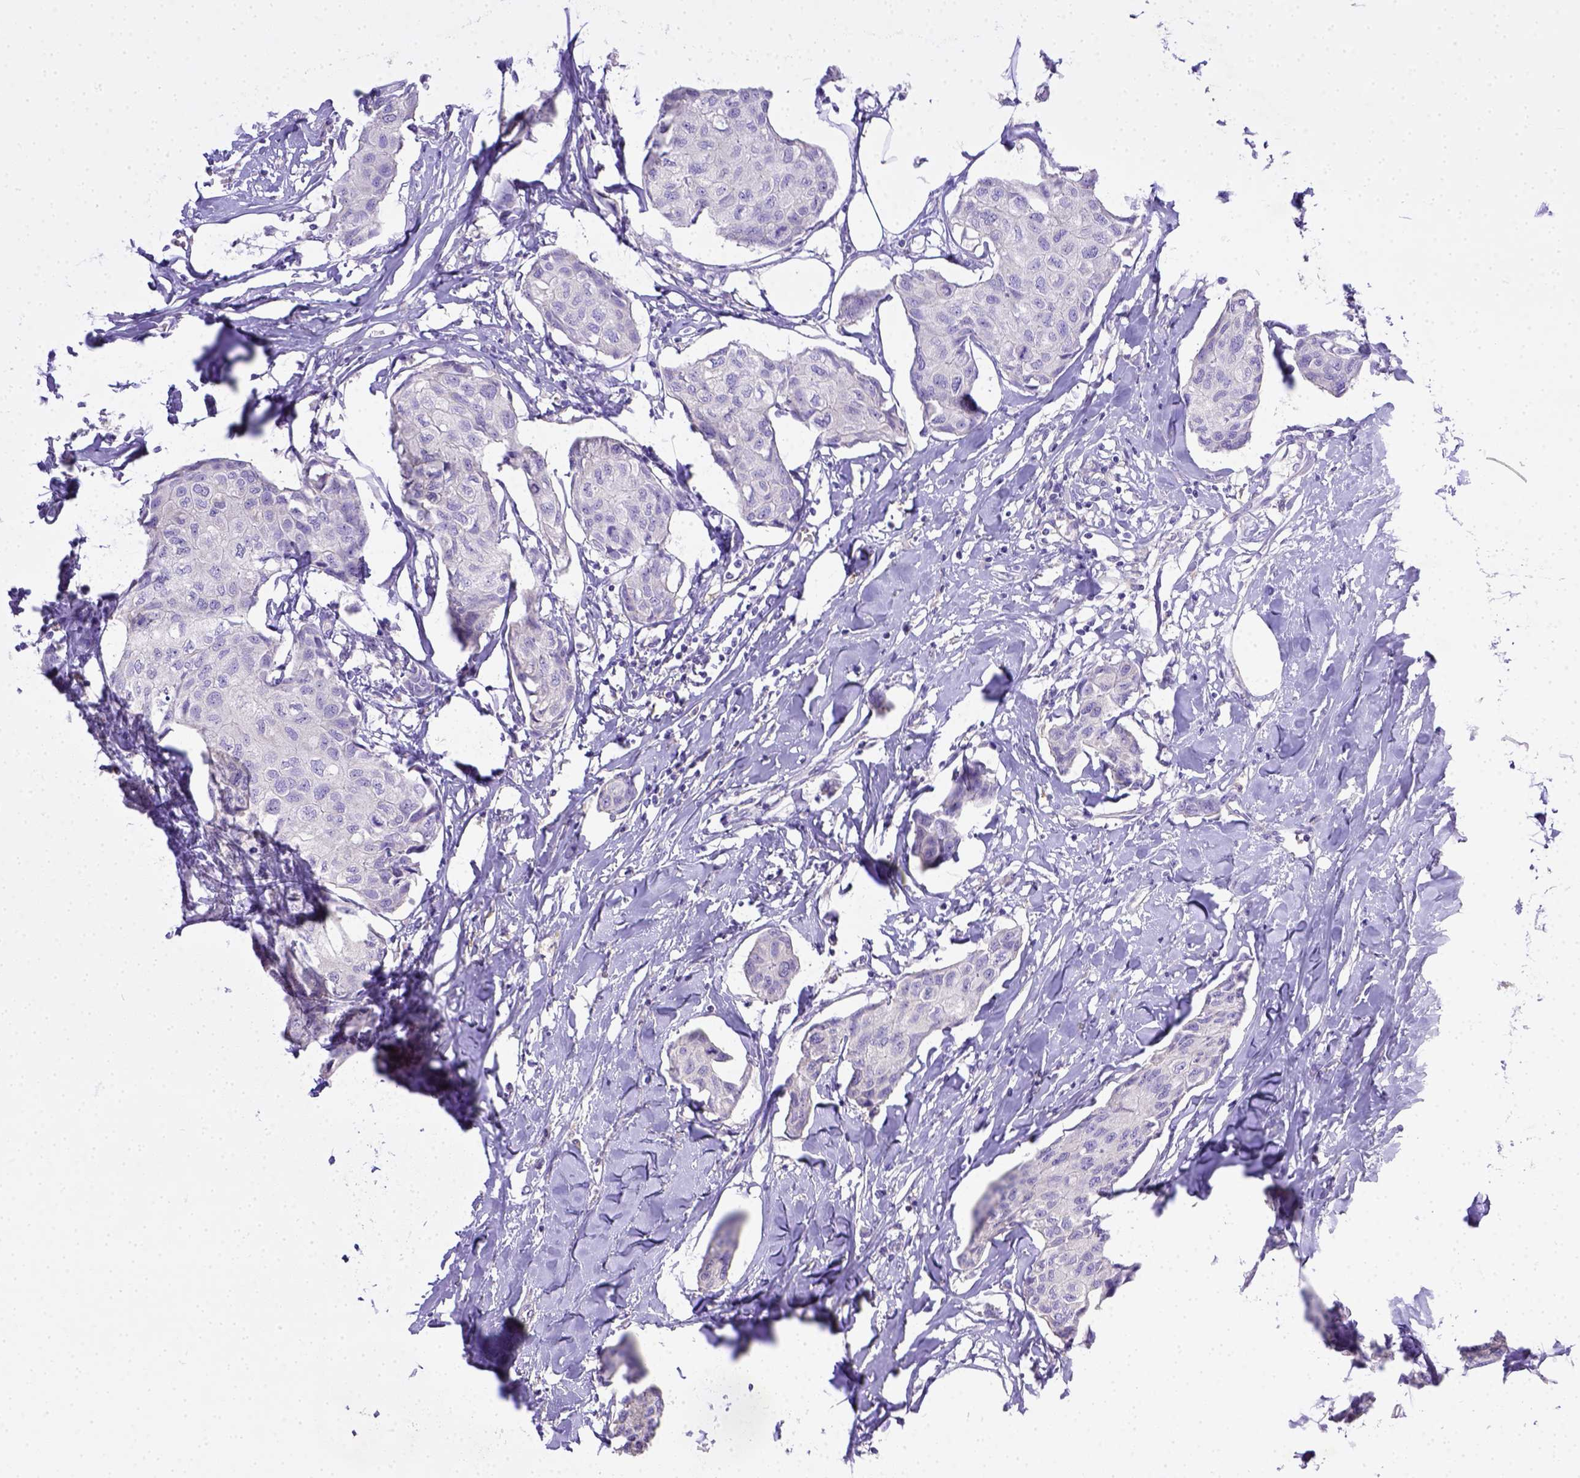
{"staining": {"intensity": "negative", "quantity": "none", "location": "none"}, "tissue": "breast cancer", "cell_type": "Tumor cells", "image_type": "cancer", "snomed": [{"axis": "morphology", "description": "Duct carcinoma"}, {"axis": "topography", "description": "Breast"}], "caption": "There is no significant staining in tumor cells of breast cancer (intraductal carcinoma).", "gene": "CD40", "patient": {"sex": "female", "age": 80}}